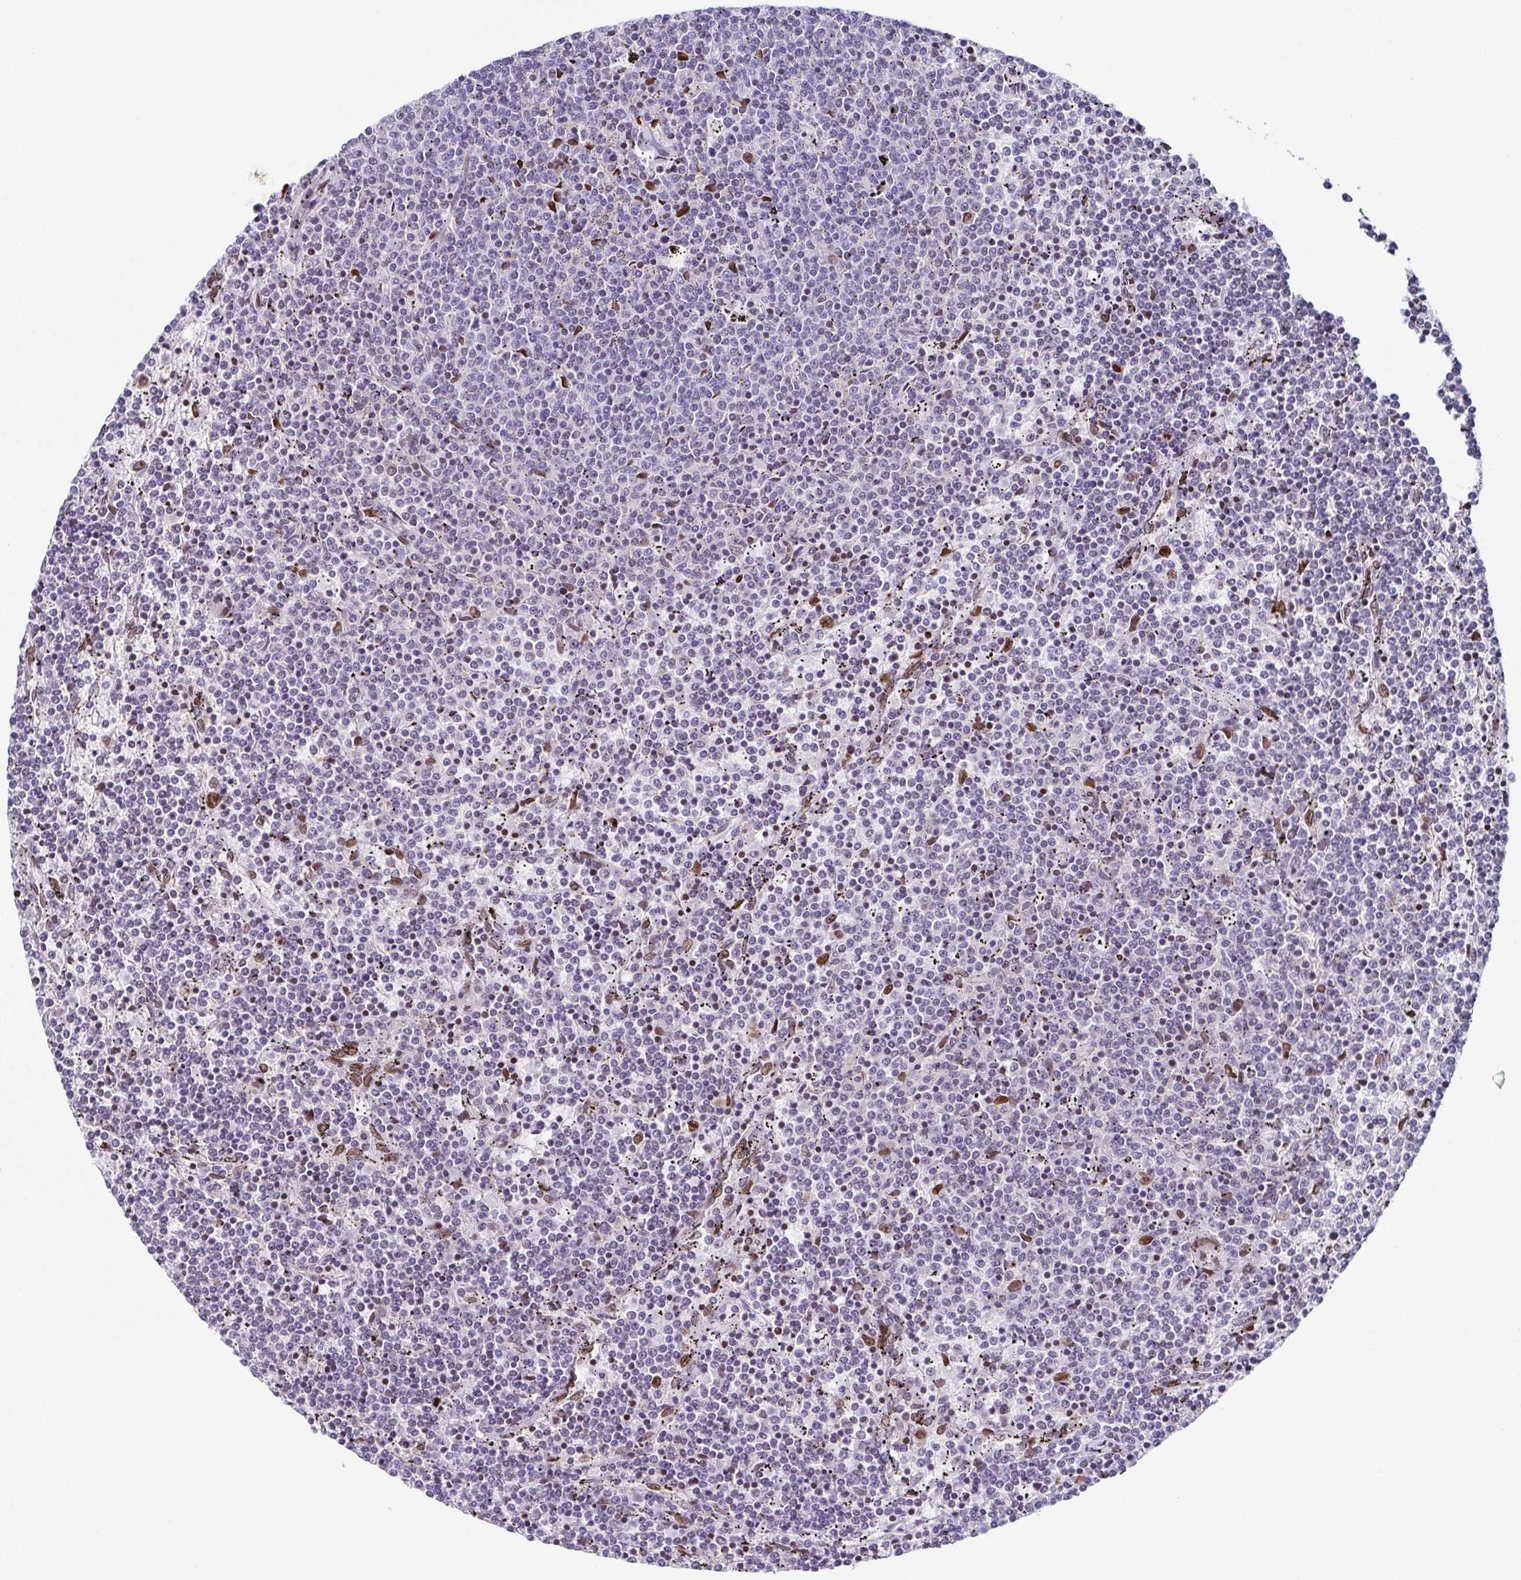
{"staining": {"intensity": "negative", "quantity": "none", "location": "none"}, "tissue": "lymphoma", "cell_type": "Tumor cells", "image_type": "cancer", "snomed": [{"axis": "morphology", "description": "Malignant lymphoma, non-Hodgkin's type, Low grade"}, {"axis": "topography", "description": "Spleen"}], "caption": "IHC histopathology image of malignant lymphoma, non-Hodgkin's type (low-grade) stained for a protein (brown), which exhibits no staining in tumor cells.", "gene": "RB1", "patient": {"sex": "female", "age": 50}}